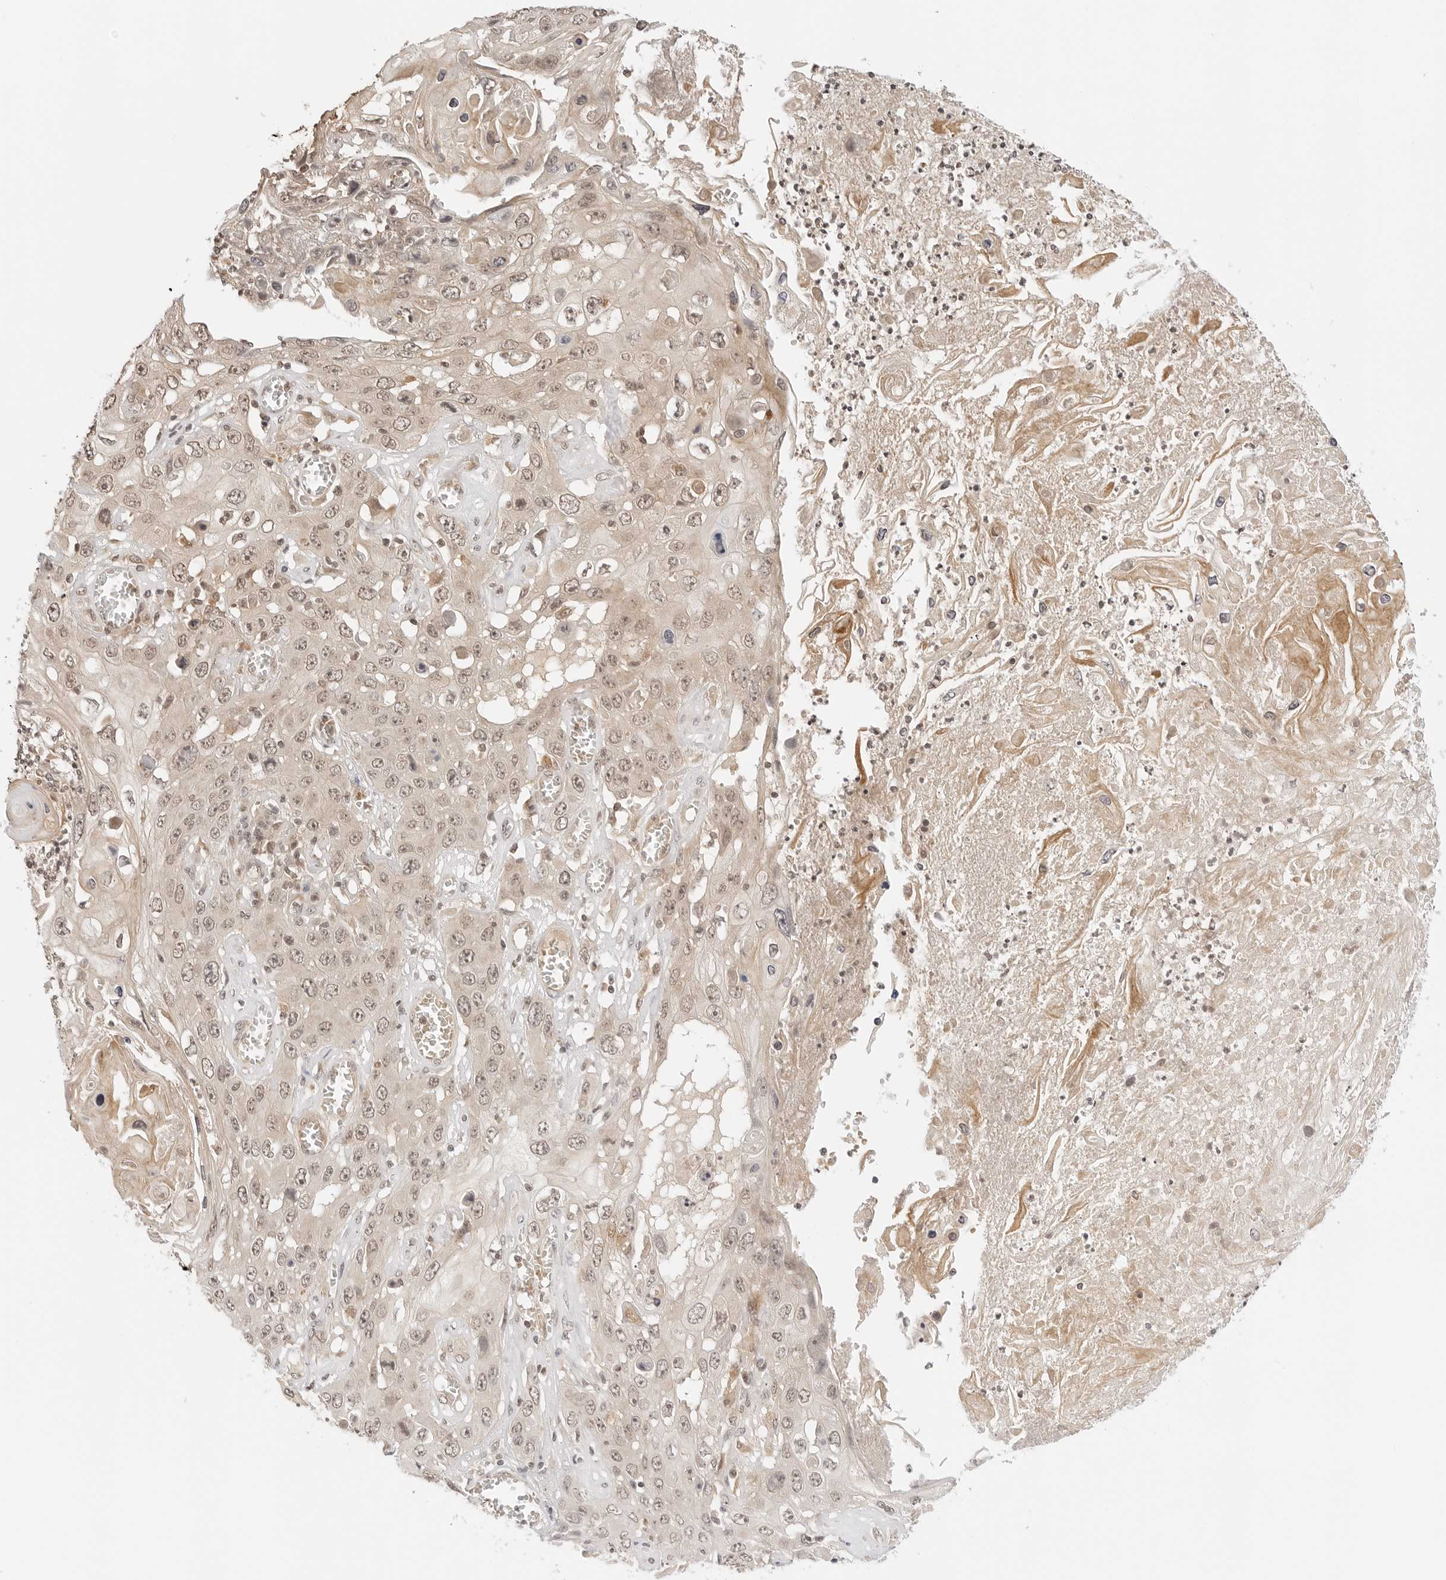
{"staining": {"intensity": "weak", "quantity": ">75%", "location": "cytoplasmic/membranous,nuclear"}, "tissue": "skin cancer", "cell_type": "Tumor cells", "image_type": "cancer", "snomed": [{"axis": "morphology", "description": "Squamous cell carcinoma, NOS"}, {"axis": "topography", "description": "Skin"}], "caption": "Protein expression by immunohistochemistry (IHC) displays weak cytoplasmic/membranous and nuclear expression in about >75% of tumor cells in skin cancer (squamous cell carcinoma). The staining was performed using DAB to visualize the protein expression in brown, while the nuclei were stained in blue with hematoxylin (Magnification: 20x).", "gene": "GPR34", "patient": {"sex": "male", "age": 55}}